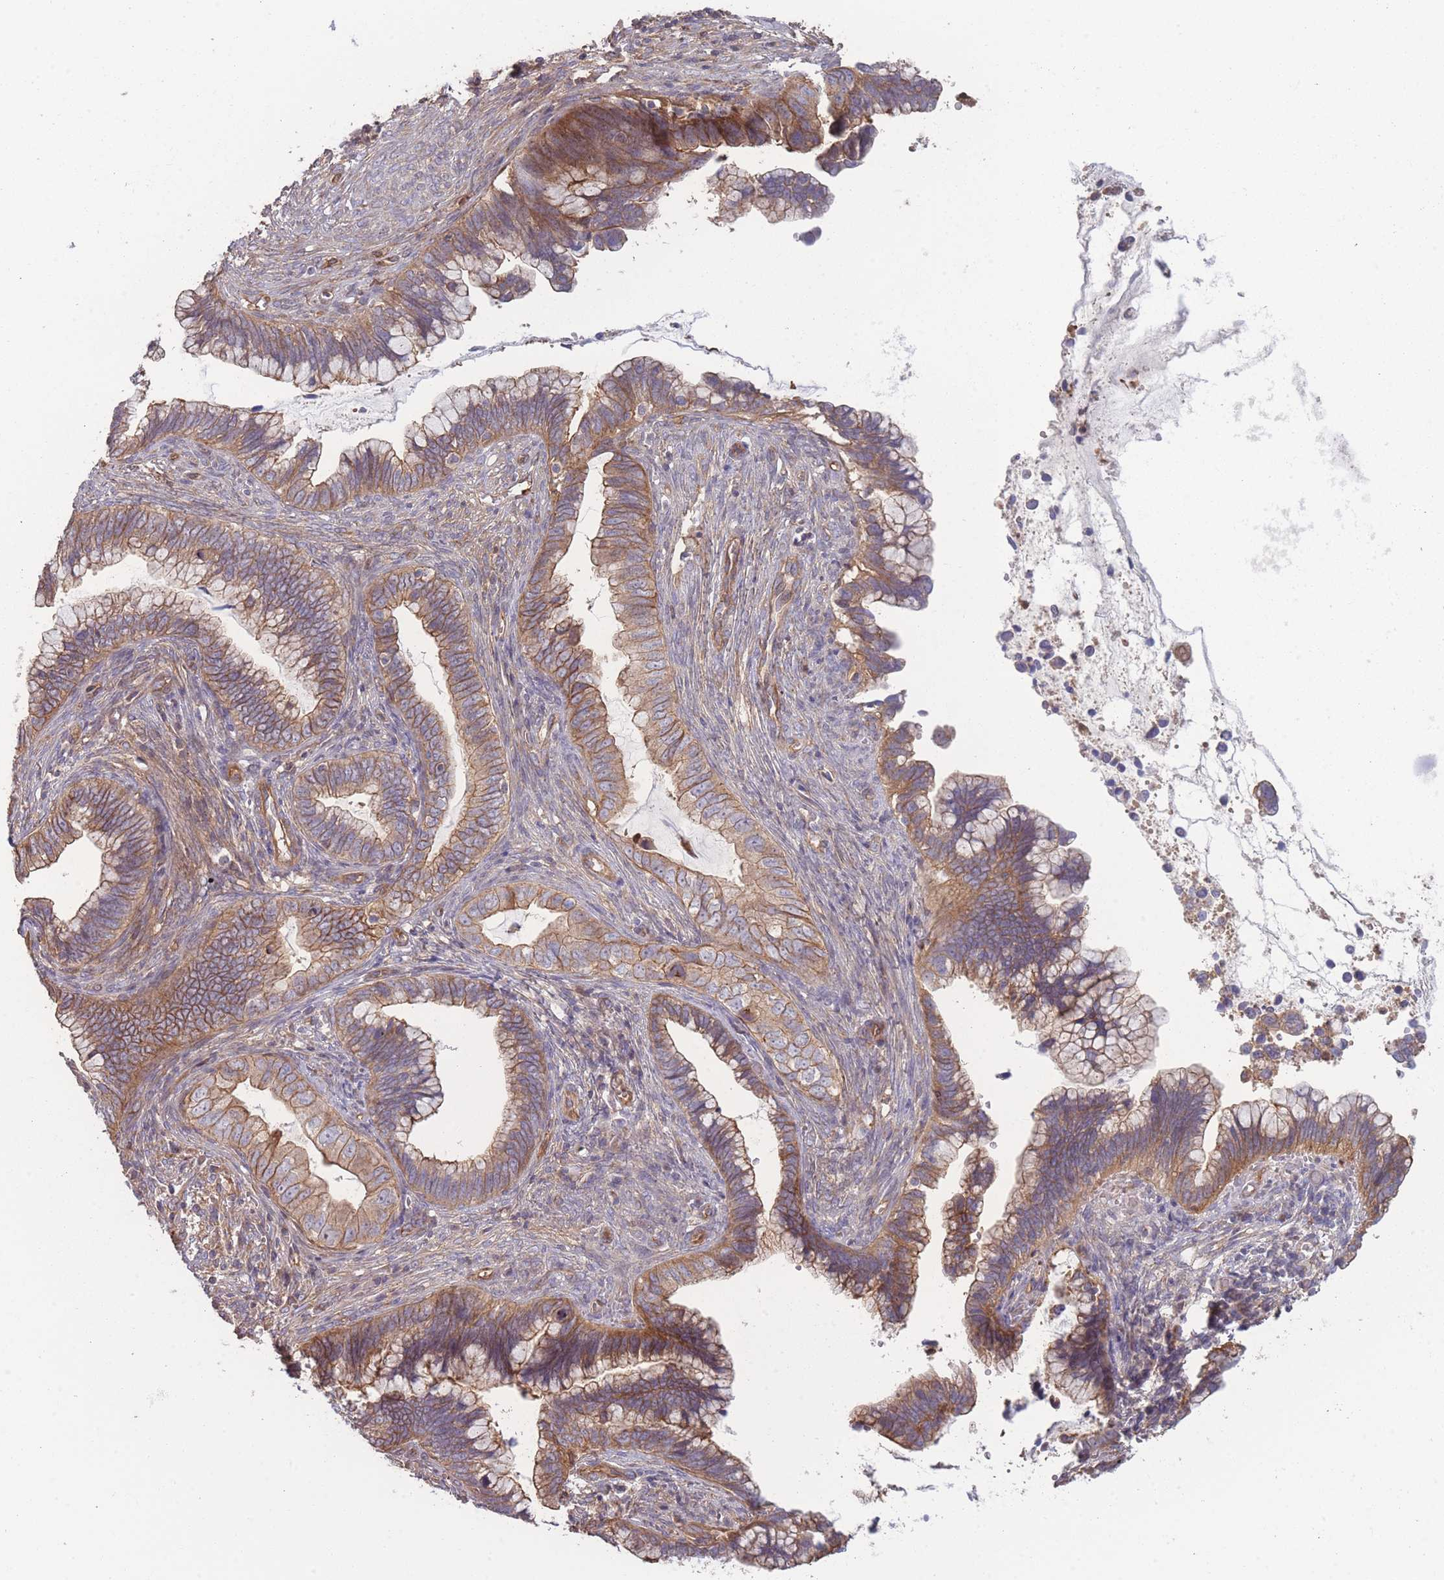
{"staining": {"intensity": "moderate", "quantity": ">75%", "location": "cytoplasmic/membranous"}, "tissue": "cervical cancer", "cell_type": "Tumor cells", "image_type": "cancer", "snomed": [{"axis": "morphology", "description": "Adenocarcinoma, NOS"}, {"axis": "topography", "description": "Cervix"}], "caption": "DAB immunohistochemical staining of cervical cancer (adenocarcinoma) demonstrates moderate cytoplasmic/membranous protein positivity in about >75% of tumor cells.", "gene": "STEAP3", "patient": {"sex": "female", "age": 44}}